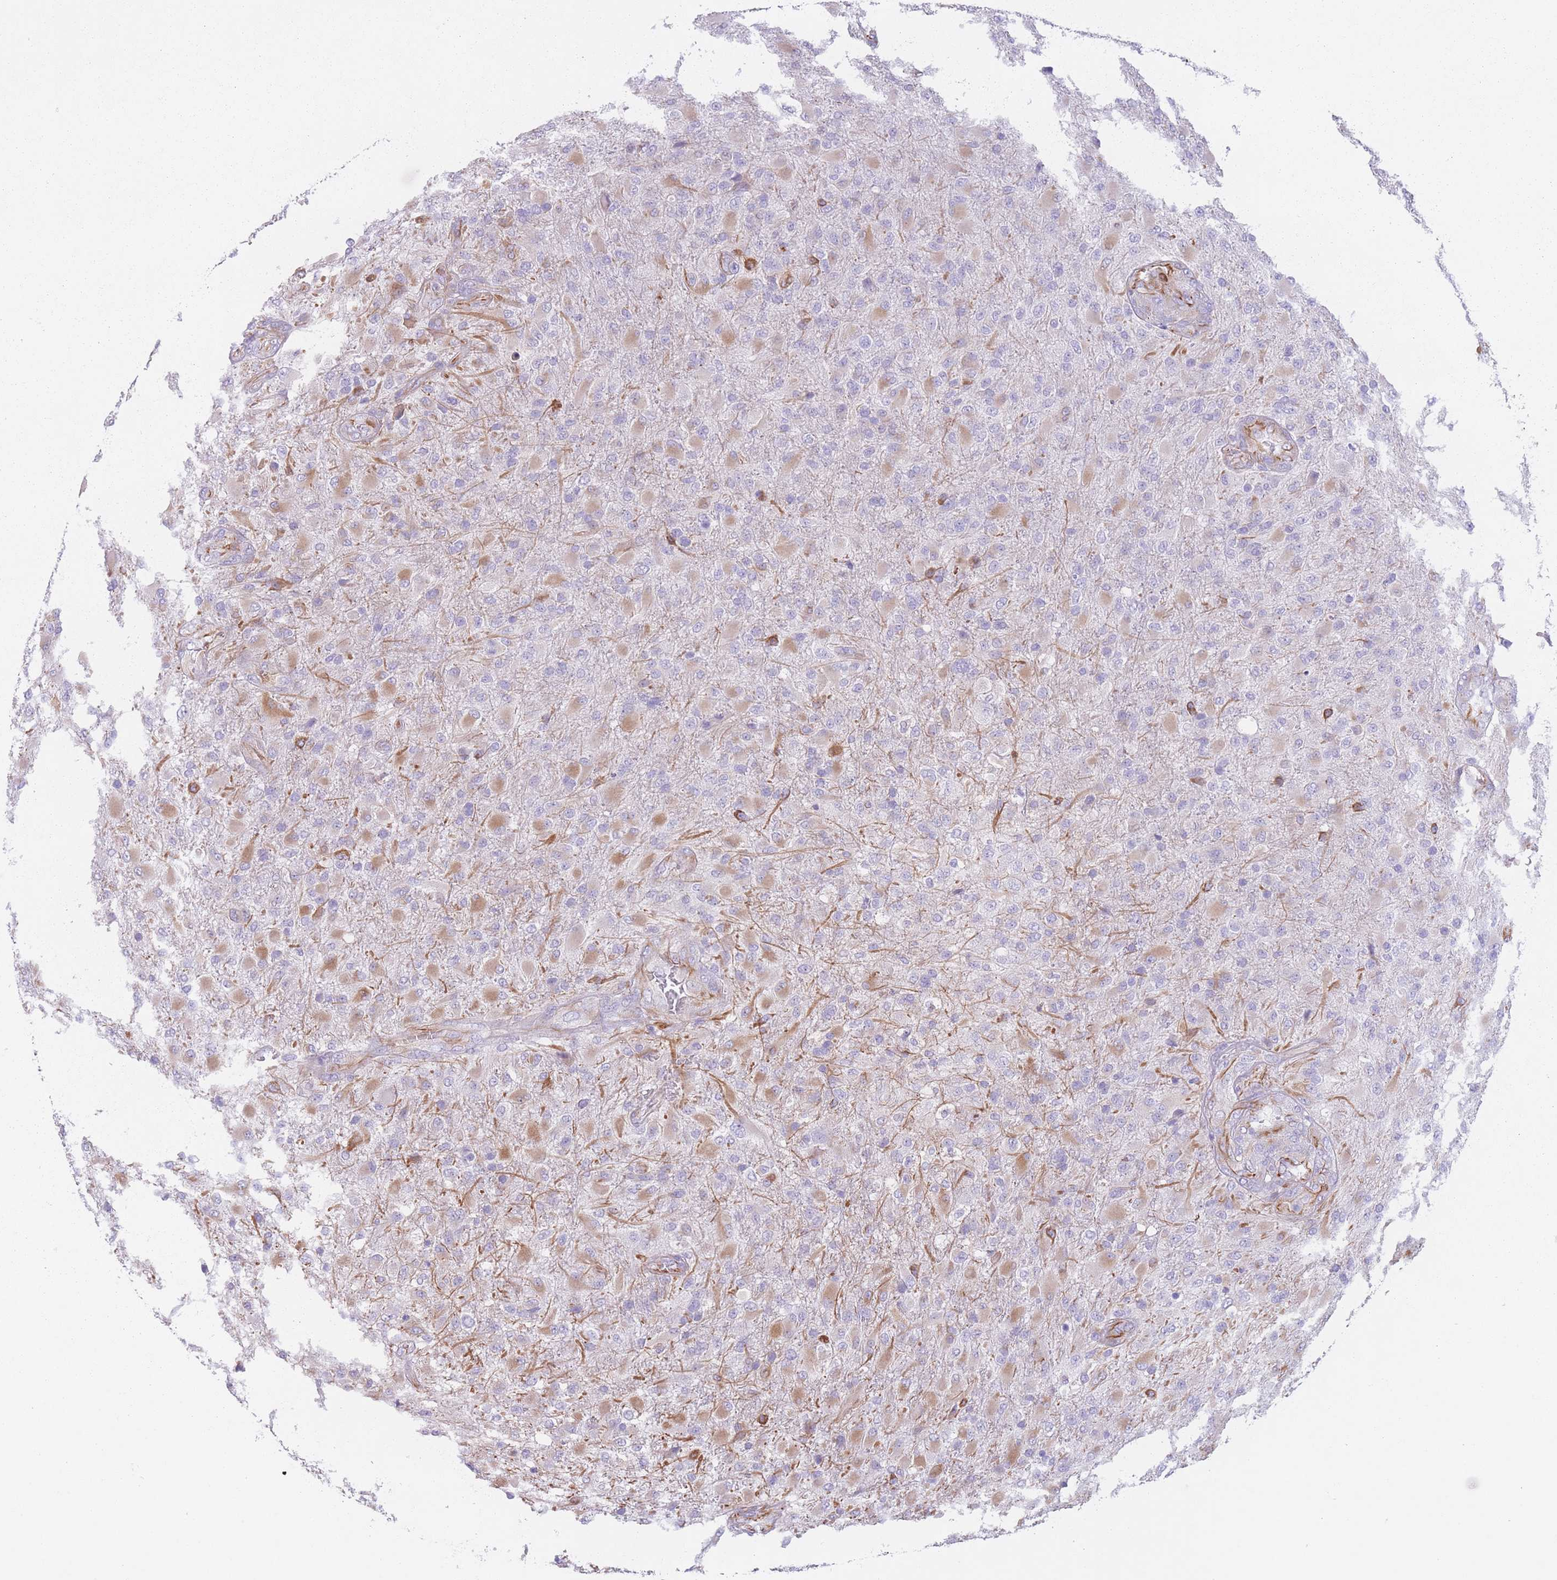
{"staining": {"intensity": "moderate", "quantity": "<25%", "location": "cytoplasmic/membranous"}, "tissue": "glioma", "cell_type": "Tumor cells", "image_type": "cancer", "snomed": [{"axis": "morphology", "description": "Glioma, malignant, Low grade"}, {"axis": "topography", "description": "Brain"}], "caption": "DAB immunohistochemical staining of glioma exhibits moderate cytoplasmic/membranous protein expression in about <25% of tumor cells.", "gene": "PTCD1", "patient": {"sex": "male", "age": 65}}